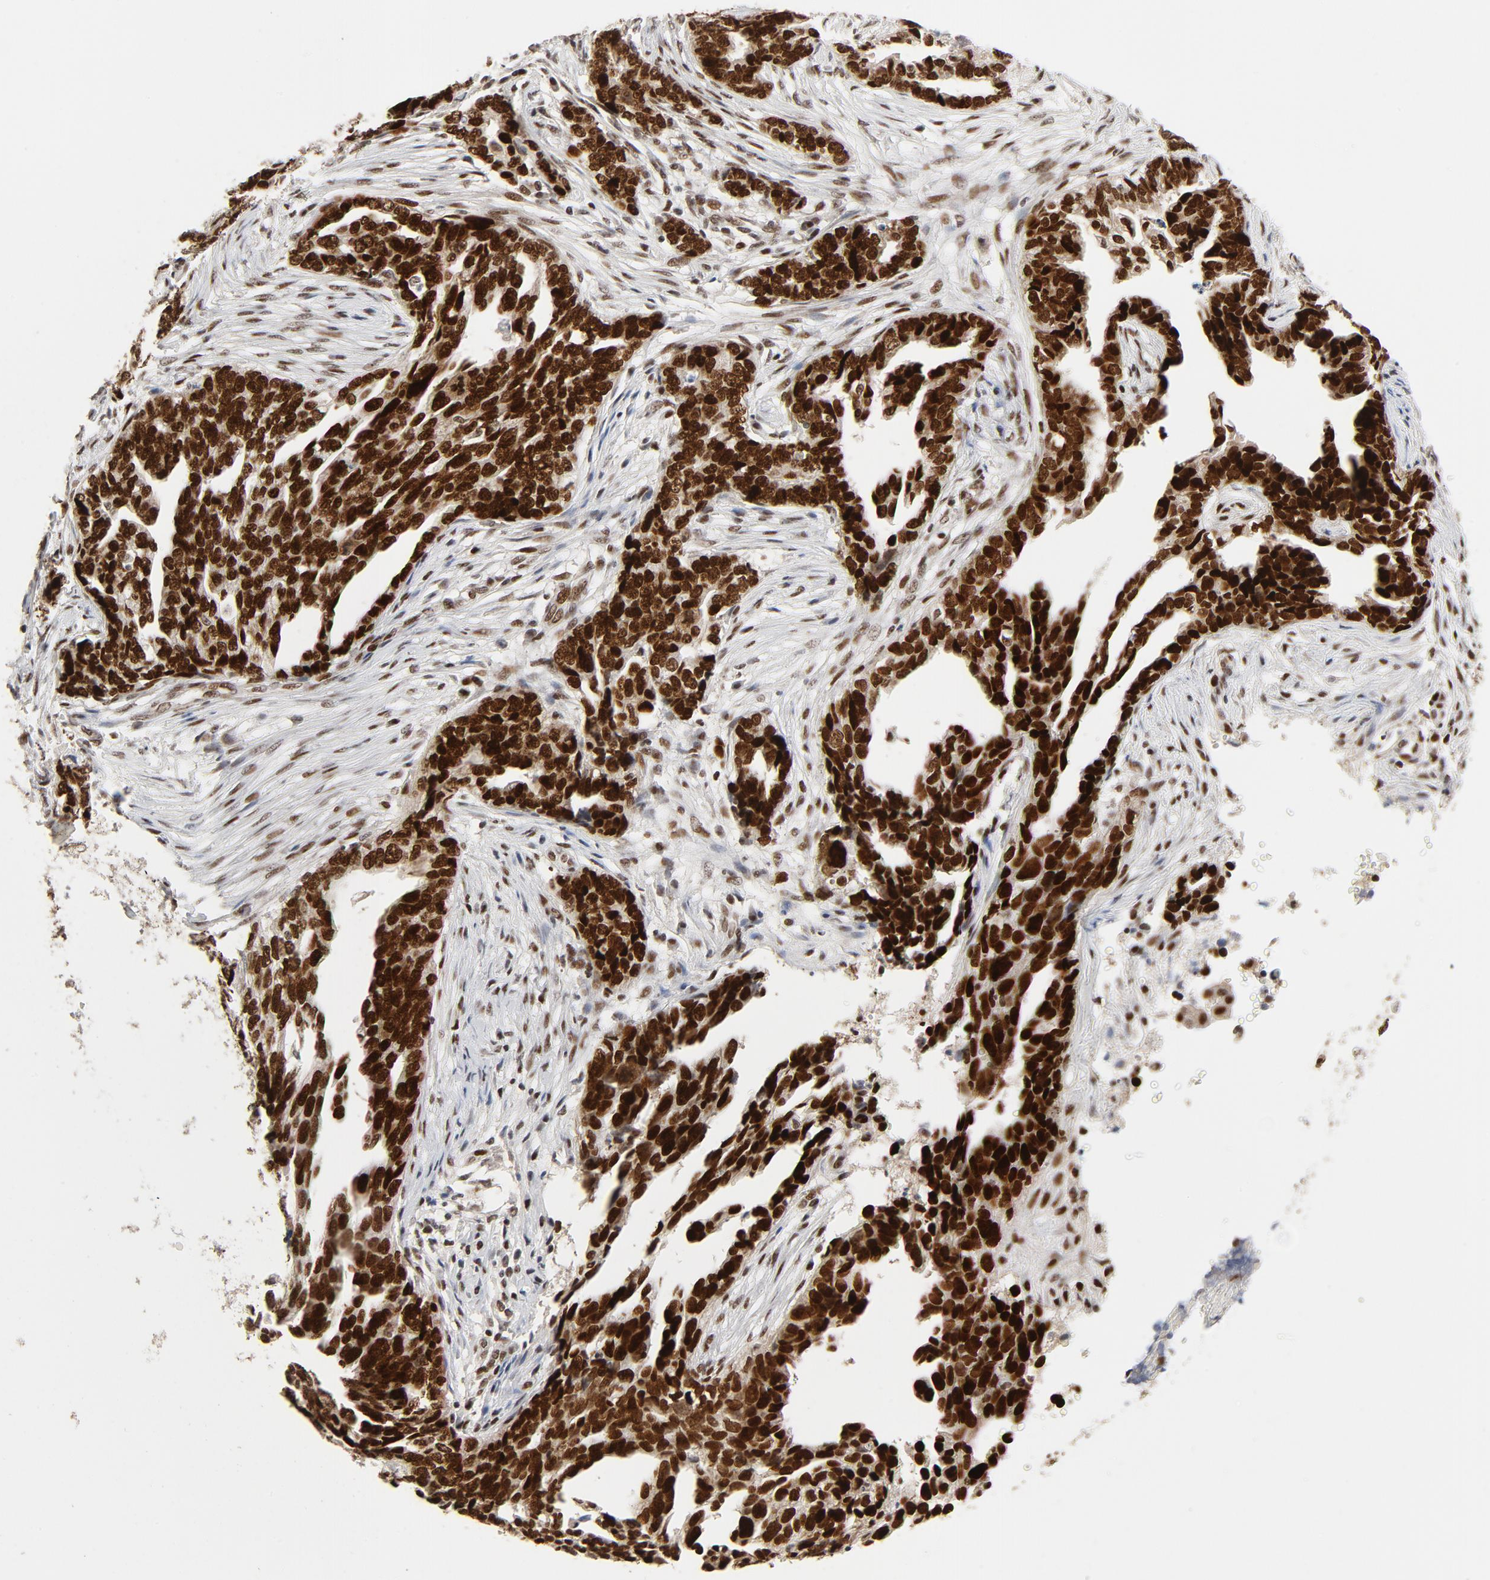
{"staining": {"intensity": "strong", "quantity": ">75%", "location": "nuclear"}, "tissue": "ovarian cancer", "cell_type": "Tumor cells", "image_type": "cancer", "snomed": [{"axis": "morphology", "description": "Normal tissue, NOS"}, {"axis": "morphology", "description": "Cystadenocarcinoma, serous, NOS"}, {"axis": "topography", "description": "Fallopian tube"}, {"axis": "topography", "description": "Ovary"}], "caption": "The micrograph demonstrates a brown stain indicating the presence of a protein in the nuclear of tumor cells in ovarian serous cystadenocarcinoma.", "gene": "GTF2I", "patient": {"sex": "female", "age": 56}}